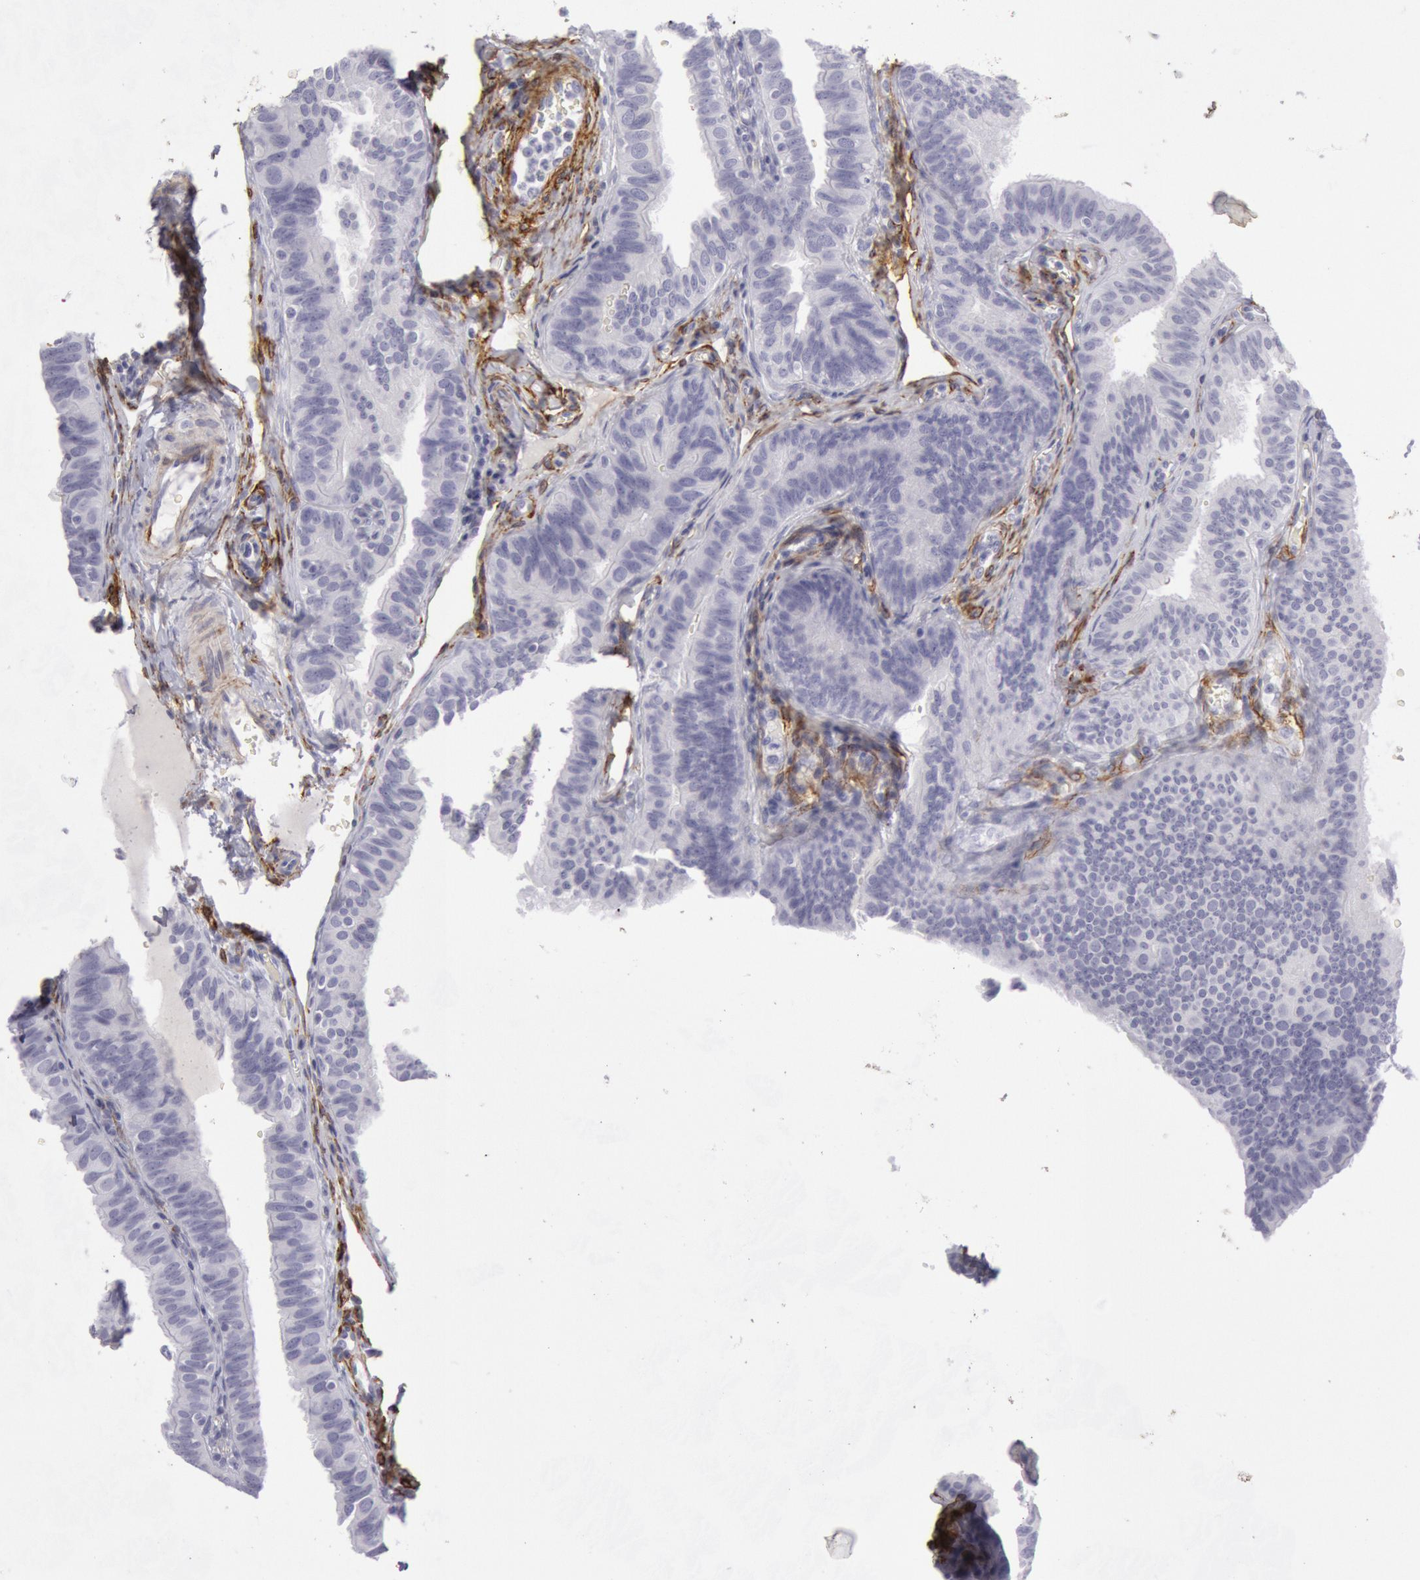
{"staining": {"intensity": "negative", "quantity": "none", "location": "none"}, "tissue": "fallopian tube", "cell_type": "Glandular cells", "image_type": "normal", "snomed": [{"axis": "morphology", "description": "Normal tissue, NOS"}, {"axis": "topography", "description": "Fallopian tube"}, {"axis": "topography", "description": "Ovary"}], "caption": "Fallopian tube stained for a protein using immunohistochemistry (IHC) reveals no expression glandular cells.", "gene": "CDH13", "patient": {"sex": "female", "age": 51}}